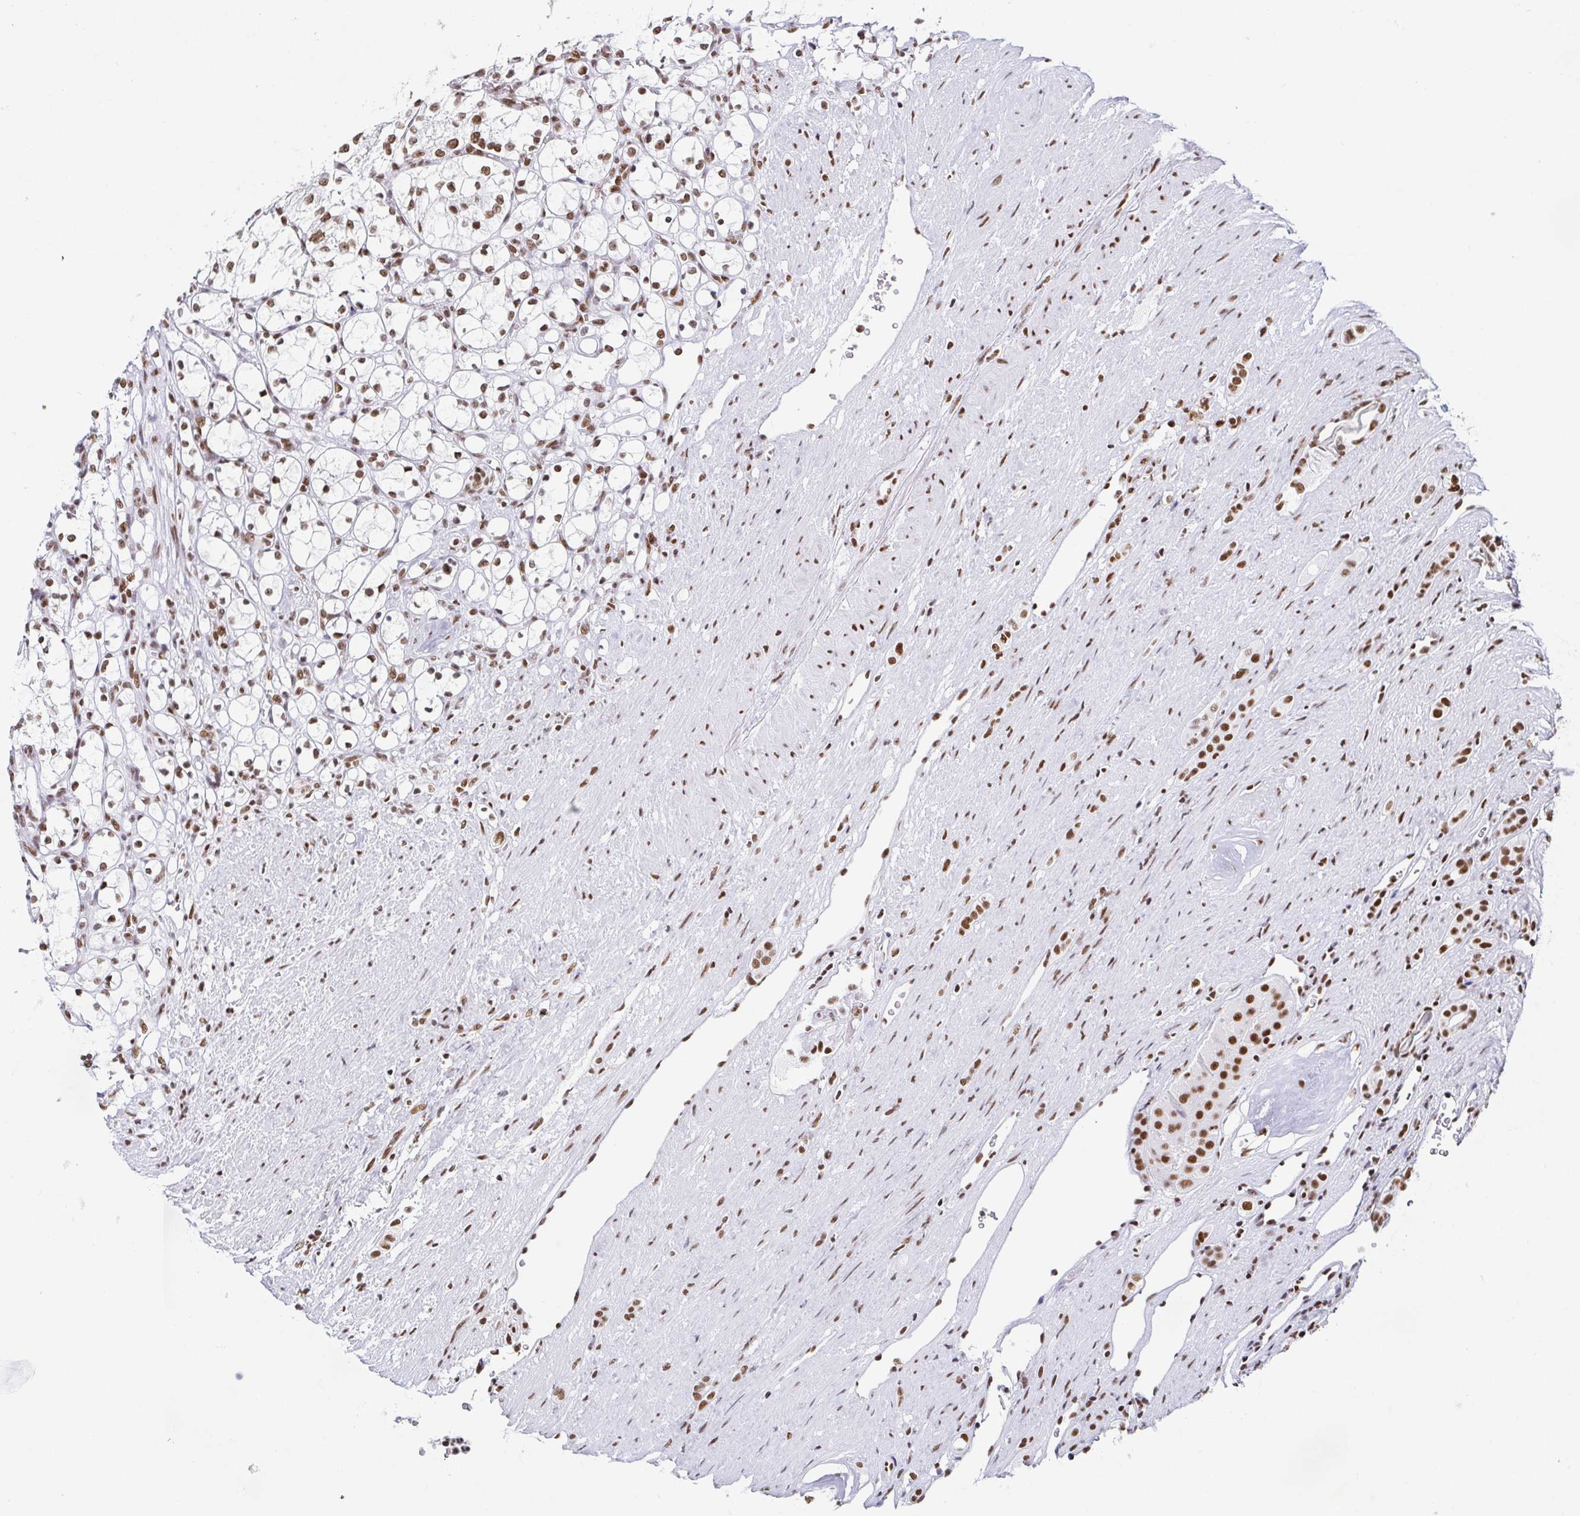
{"staining": {"intensity": "moderate", "quantity": ">75%", "location": "nuclear"}, "tissue": "renal cancer", "cell_type": "Tumor cells", "image_type": "cancer", "snomed": [{"axis": "morphology", "description": "Adenocarcinoma, NOS"}, {"axis": "topography", "description": "Kidney"}], "caption": "Immunohistochemical staining of human renal cancer (adenocarcinoma) shows moderate nuclear protein positivity in approximately >75% of tumor cells. The staining was performed using DAB to visualize the protein expression in brown, while the nuclei were stained in blue with hematoxylin (Magnification: 20x).", "gene": "EWSR1", "patient": {"sex": "female", "age": 69}}